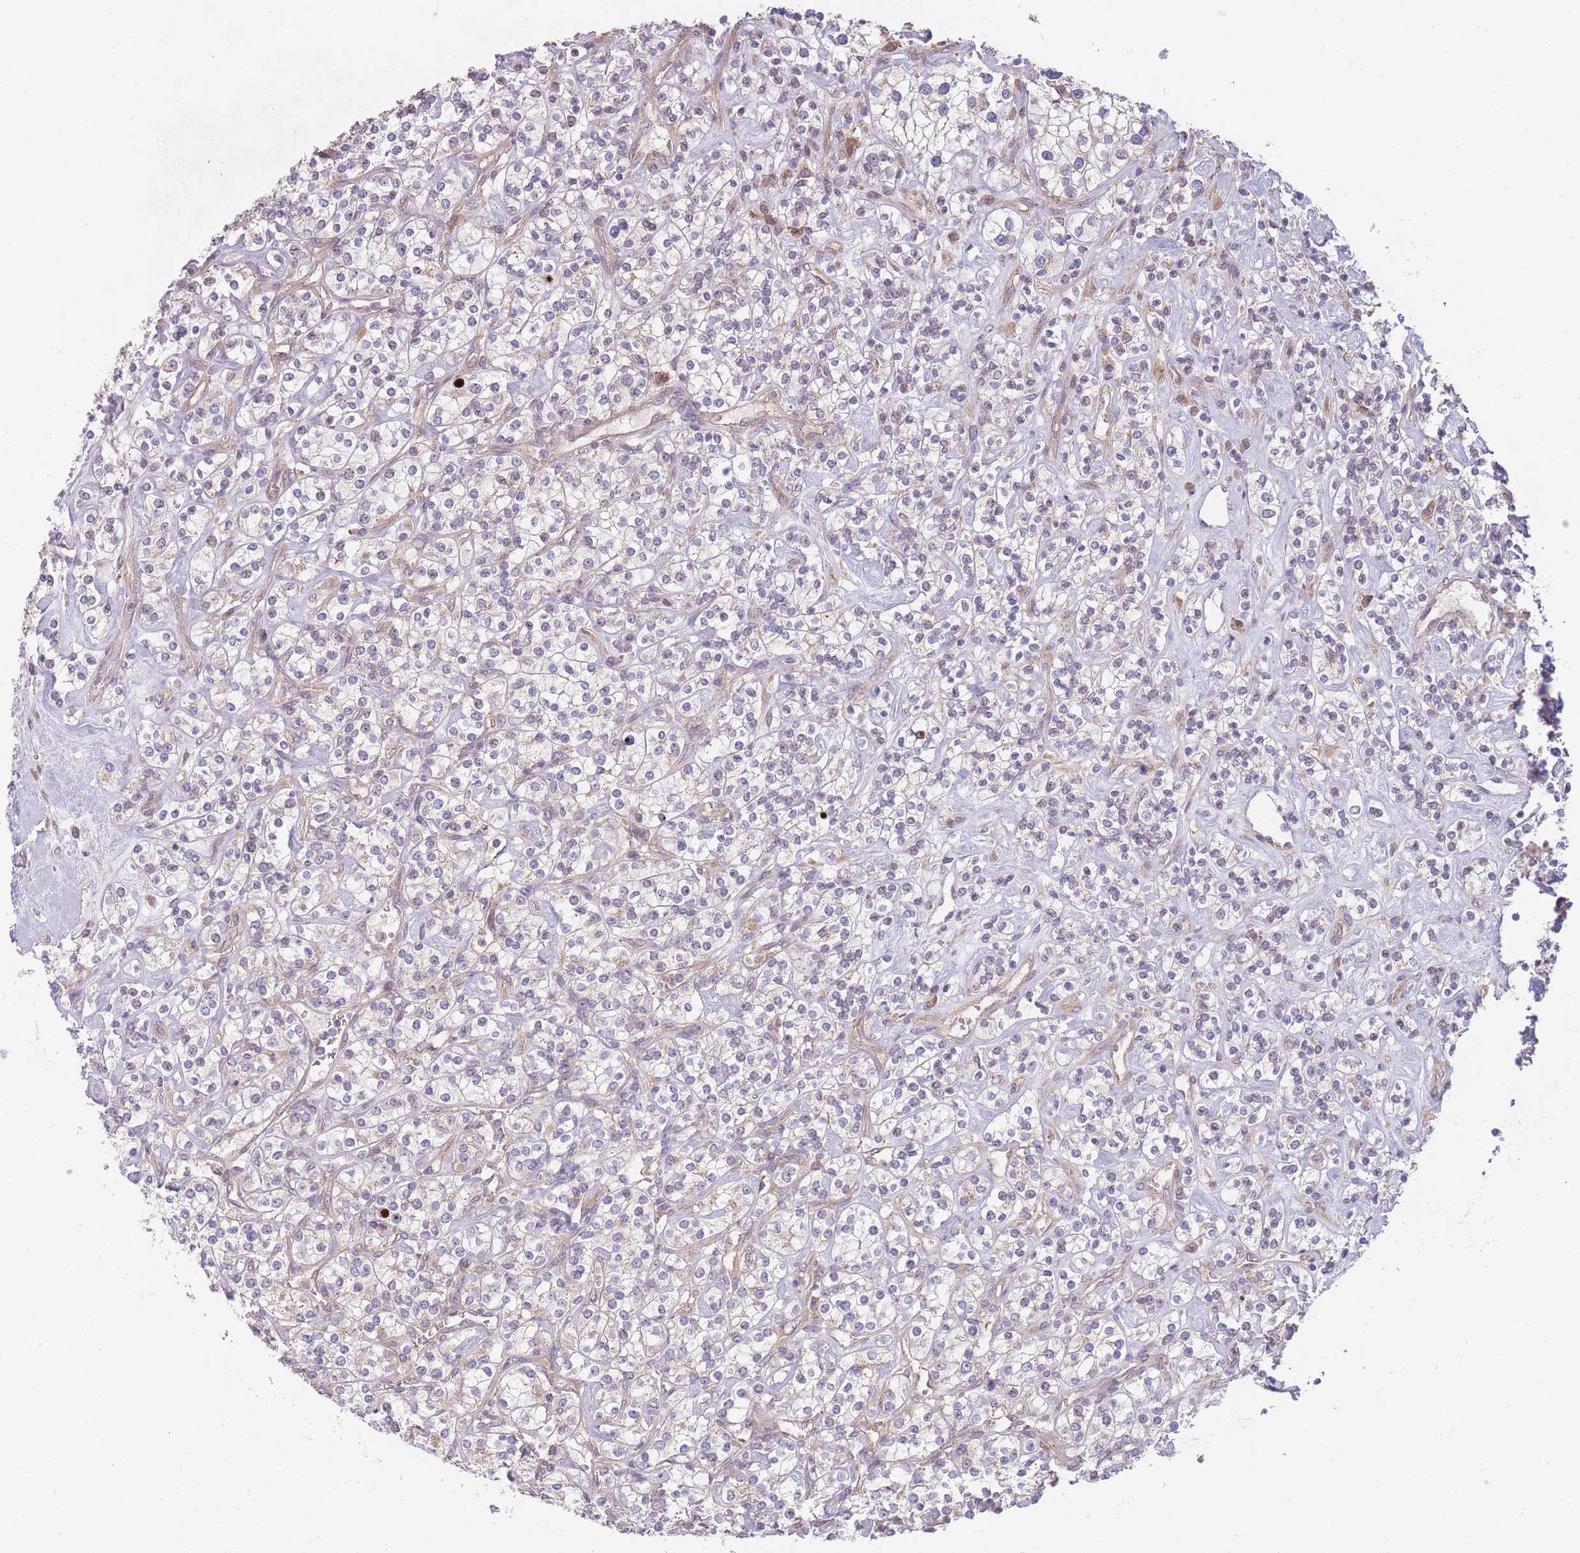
{"staining": {"intensity": "negative", "quantity": "none", "location": "none"}, "tissue": "renal cancer", "cell_type": "Tumor cells", "image_type": "cancer", "snomed": [{"axis": "morphology", "description": "Adenocarcinoma, NOS"}, {"axis": "topography", "description": "Kidney"}], "caption": "A photomicrograph of human renal cancer (adenocarcinoma) is negative for staining in tumor cells.", "gene": "WASHC2A", "patient": {"sex": "male", "age": 77}}